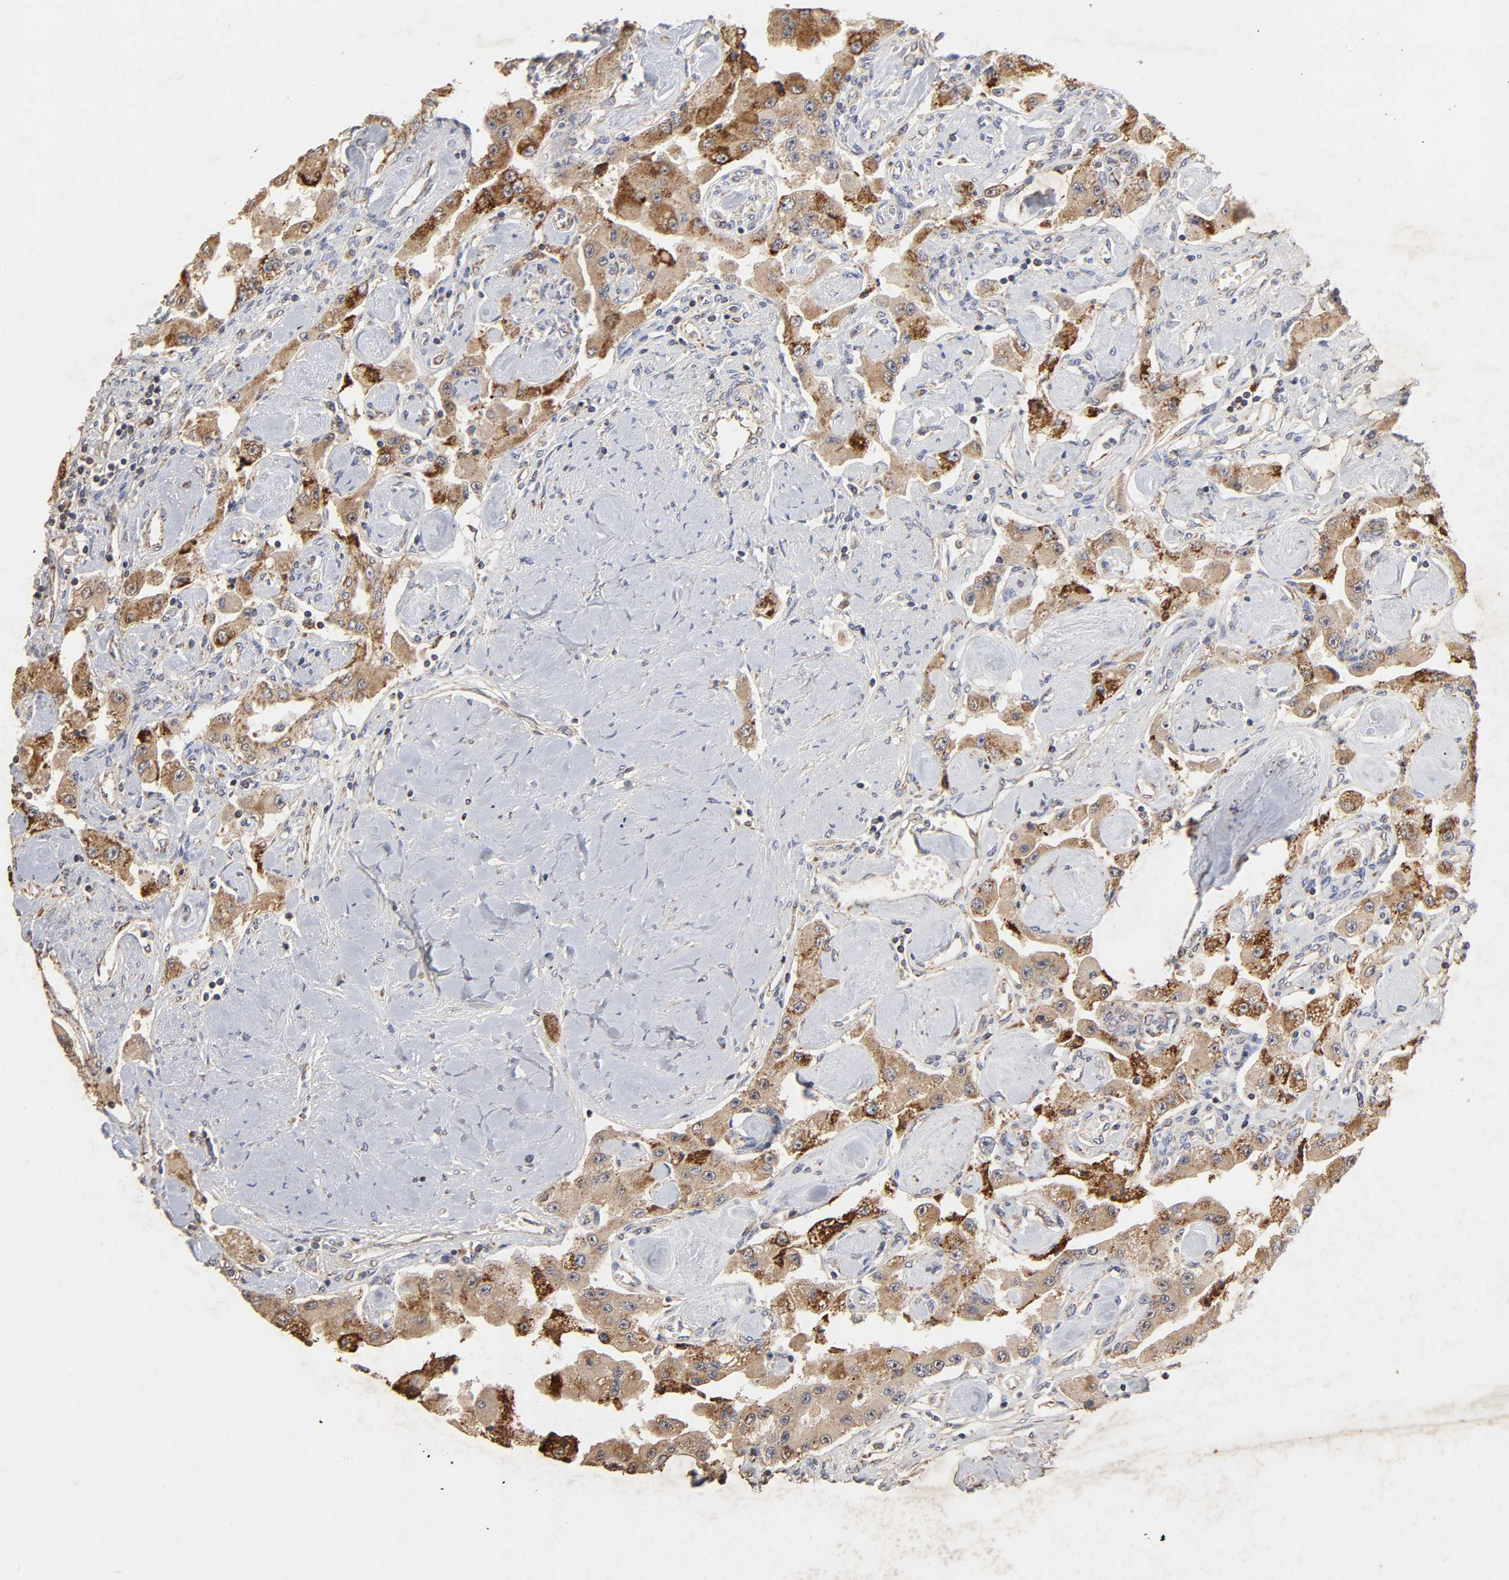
{"staining": {"intensity": "strong", "quantity": ">75%", "location": "cytoplasmic/membranous"}, "tissue": "carcinoid", "cell_type": "Tumor cells", "image_type": "cancer", "snomed": [{"axis": "morphology", "description": "Carcinoid, malignant, NOS"}, {"axis": "topography", "description": "Pancreas"}], "caption": "Carcinoid (malignant) stained with a brown dye shows strong cytoplasmic/membranous positive staining in about >75% of tumor cells.", "gene": "CYCS", "patient": {"sex": "male", "age": 41}}